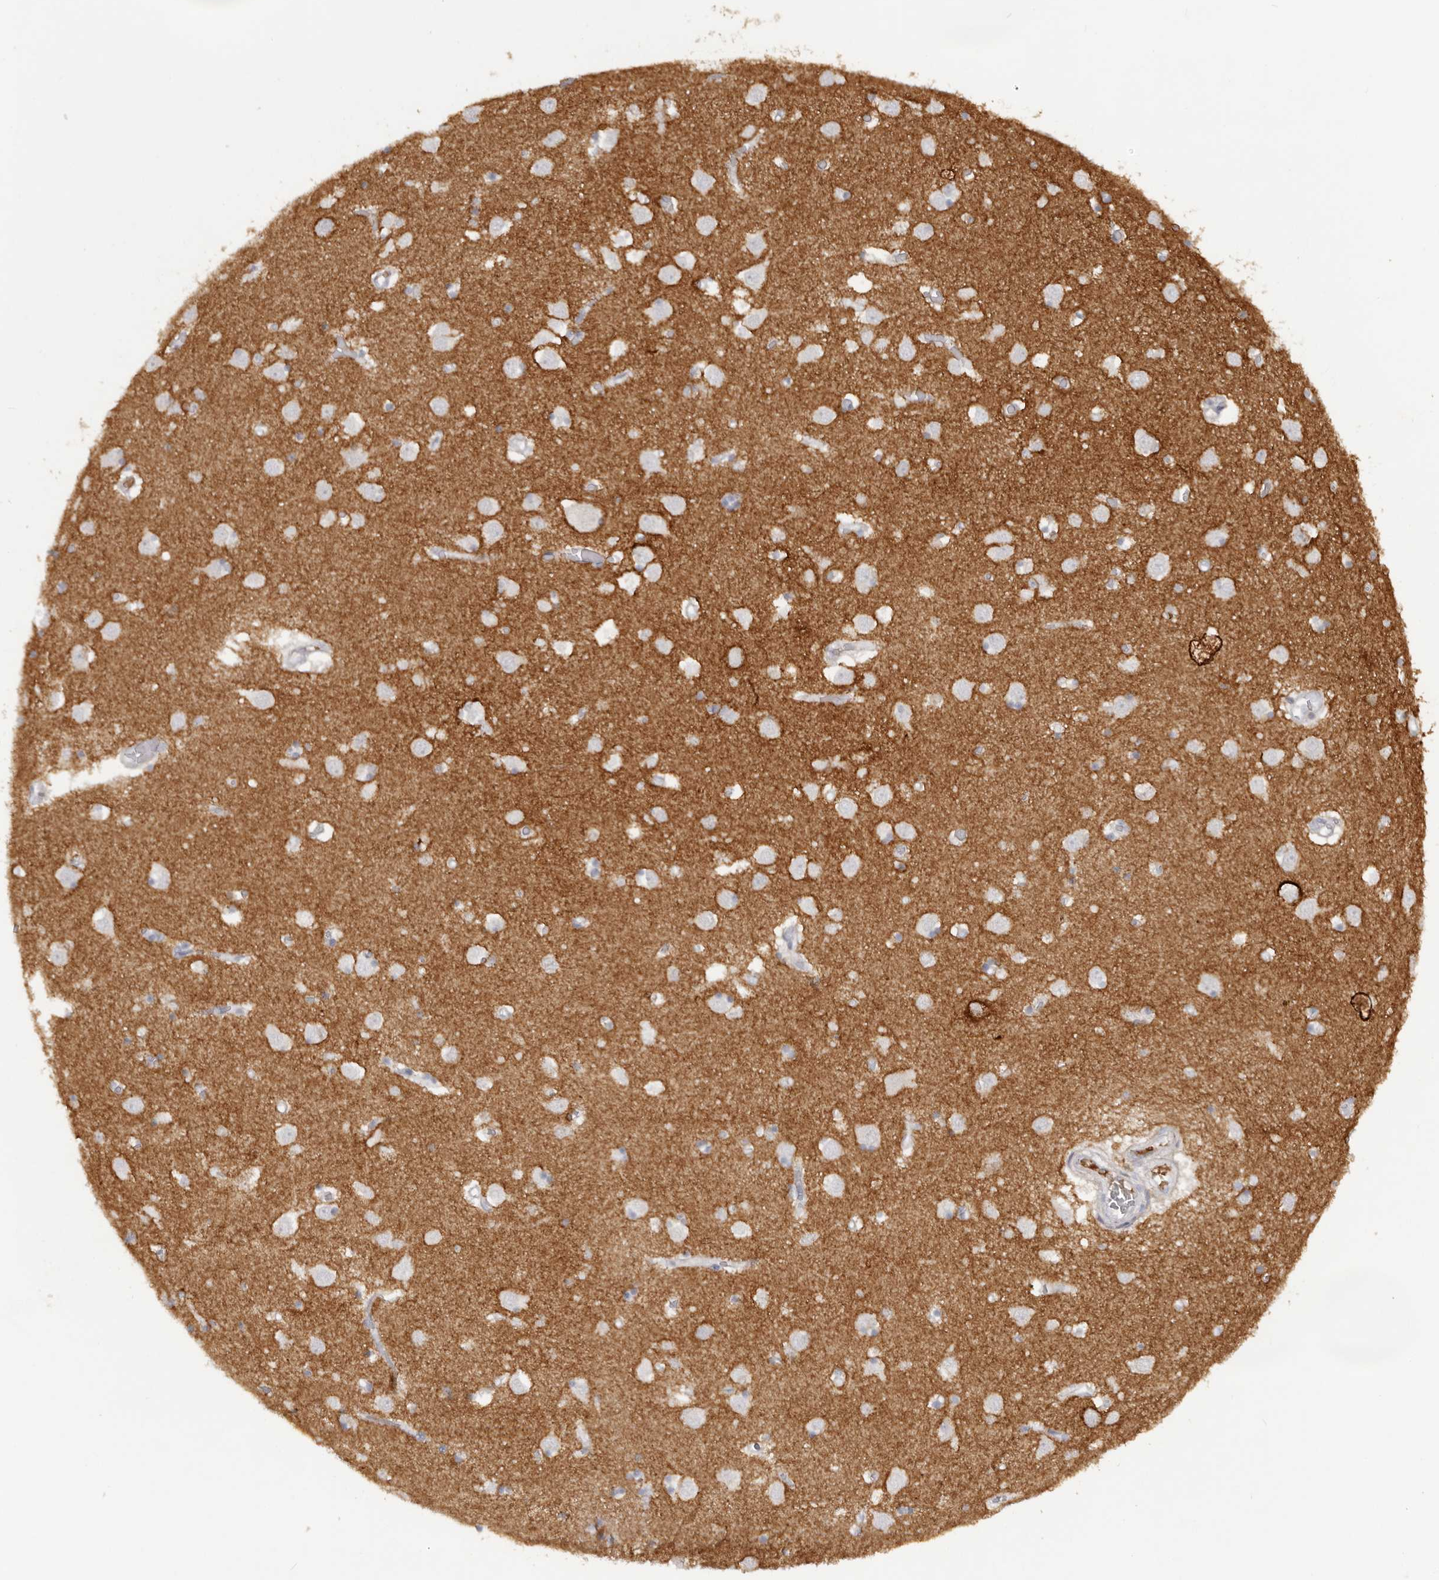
{"staining": {"intensity": "weak", "quantity": "<25%", "location": "cytoplasmic/membranous"}, "tissue": "caudate", "cell_type": "Glial cells", "image_type": "normal", "snomed": [{"axis": "morphology", "description": "Normal tissue, NOS"}, {"axis": "topography", "description": "Lateral ventricle wall"}], "caption": "IHC of benign caudate demonstrates no positivity in glial cells. Brightfield microscopy of IHC stained with DAB (3,3'-diaminobenzidine) (brown) and hematoxylin (blue), captured at high magnification.", "gene": "TNR", "patient": {"sex": "male", "age": 70}}